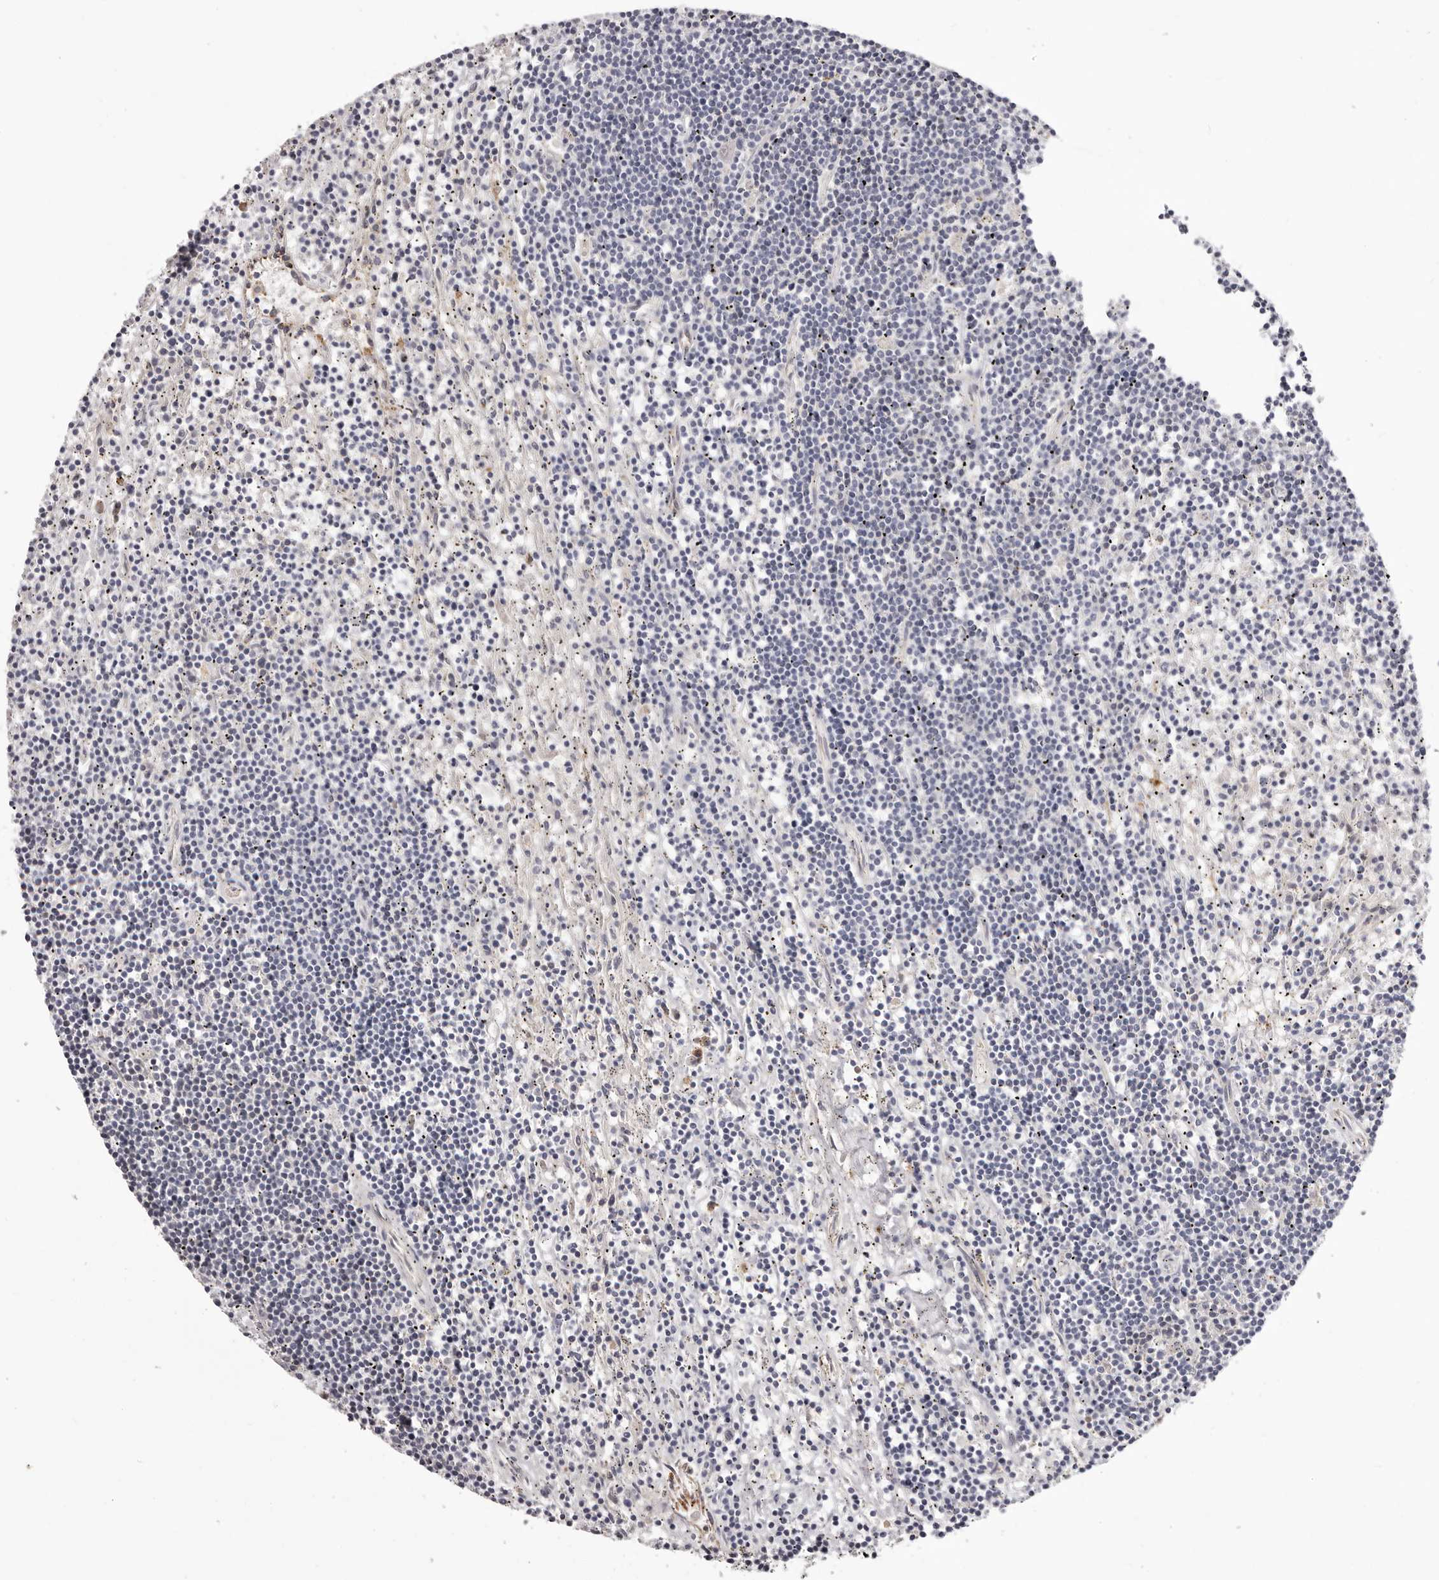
{"staining": {"intensity": "negative", "quantity": "none", "location": "none"}, "tissue": "lymphoma", "cell_type": "Tumor cells", "image_type": "cancer", "snomed": [{"axis": "morphology", "description": "Malignant lymphoma, non-Hodgkin's type, Low grade"}, {"axis": "topography", "description": "Spleen"}], "caption": "This is an IHC photomicrograph of human low-grade malignant lymphoma, non-Hodgkin's type. There is no staining in tumor cells.", "gene": "OTUD3", "patient": {"sex": "male", "age": 76}}